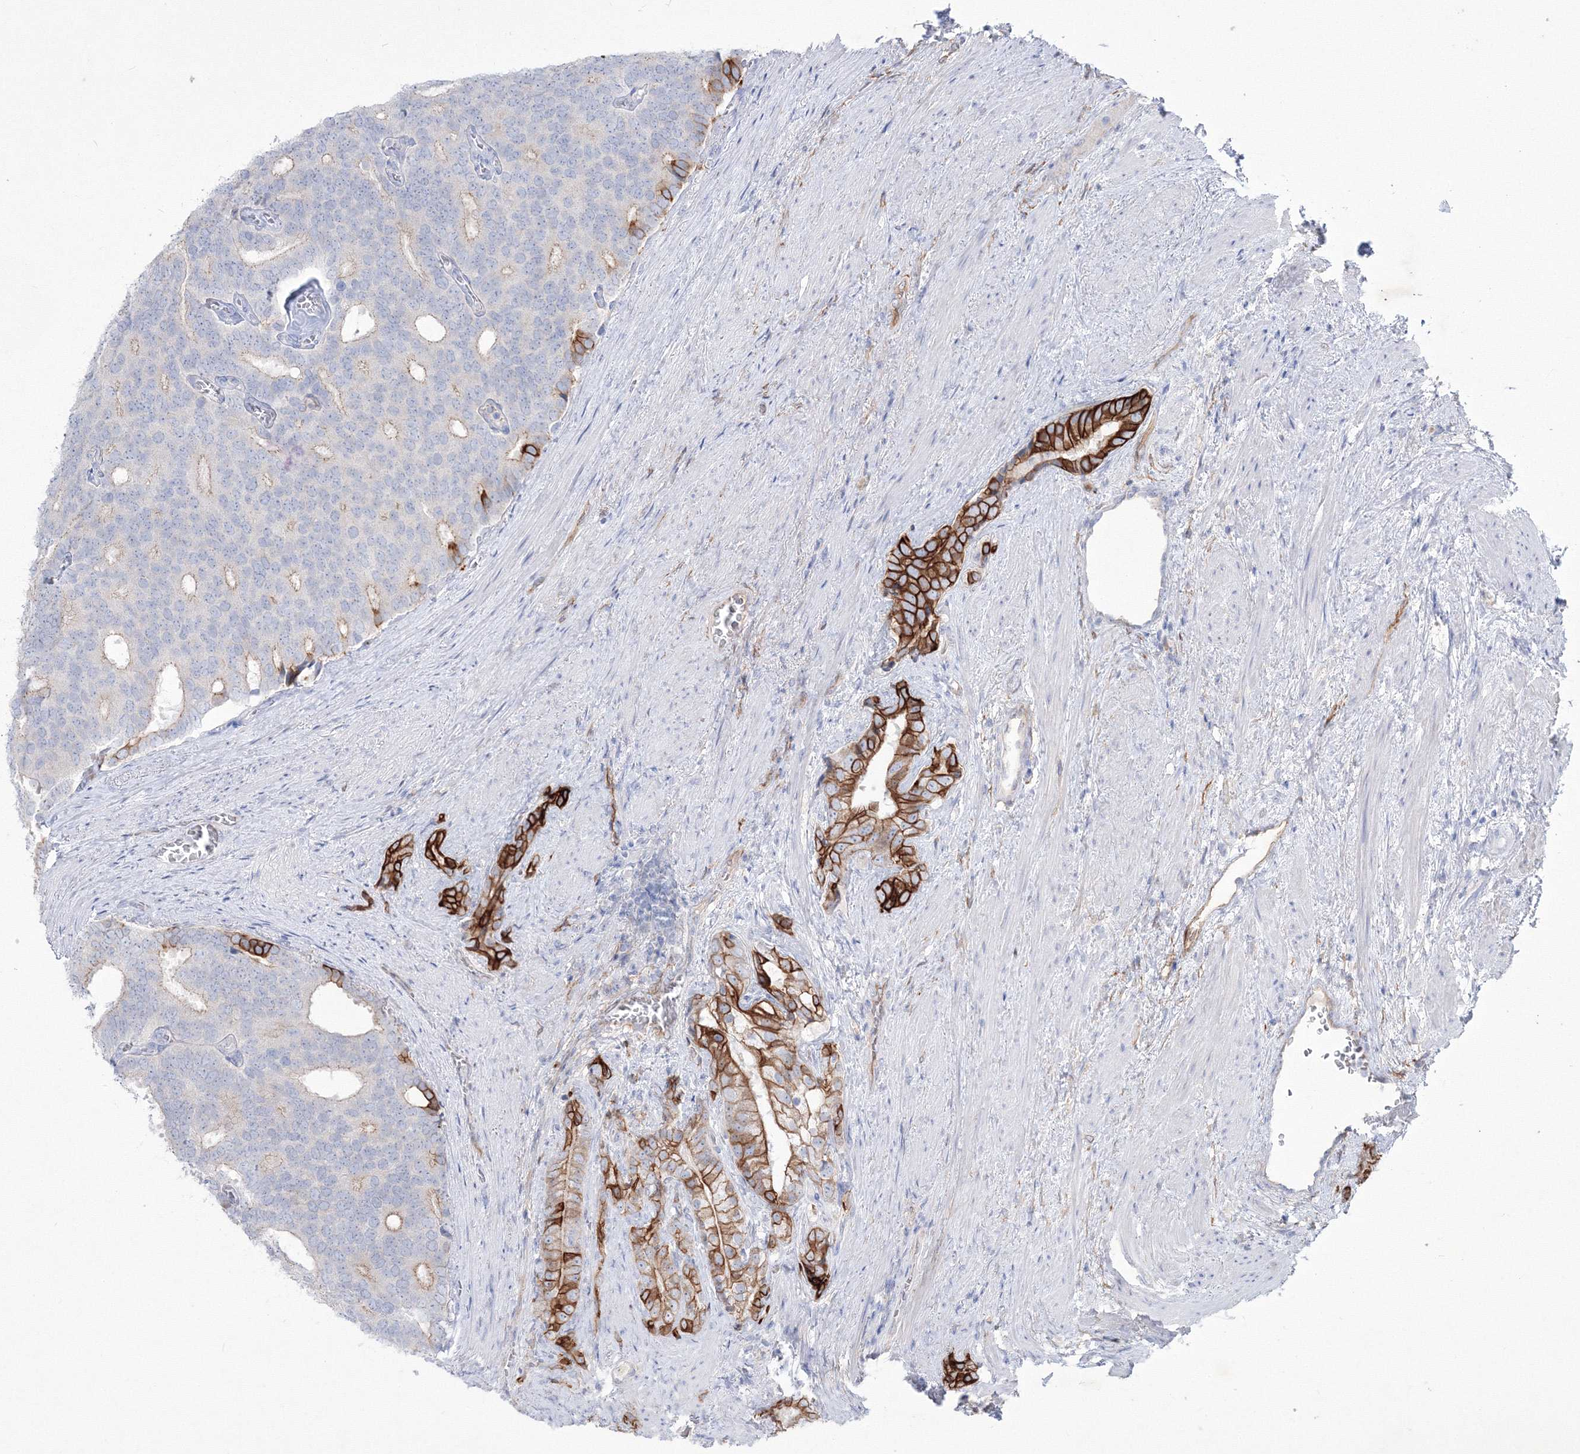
{"staining": {"intensity": "strong", "quantity": "25%-75%", "location": "cytoplasmic/membranous"}, "tissue": "prostate cancer", "cell_type": "Tumor cells", "image_type": "cancer", "snomed": [{"axis": "morphology", "description": "Adenocarcinoma, Low grade"}, {"axis": "topography", "description": "Prostate"}], "caption": "Immunohistochemical staining of prostate cancer shows strong cytoplasmic/membranous protein staining in approximately 25%-75% of tumor cells.", "gene": "TMEM139", "patient": {"sex": "male", "age": 71}}